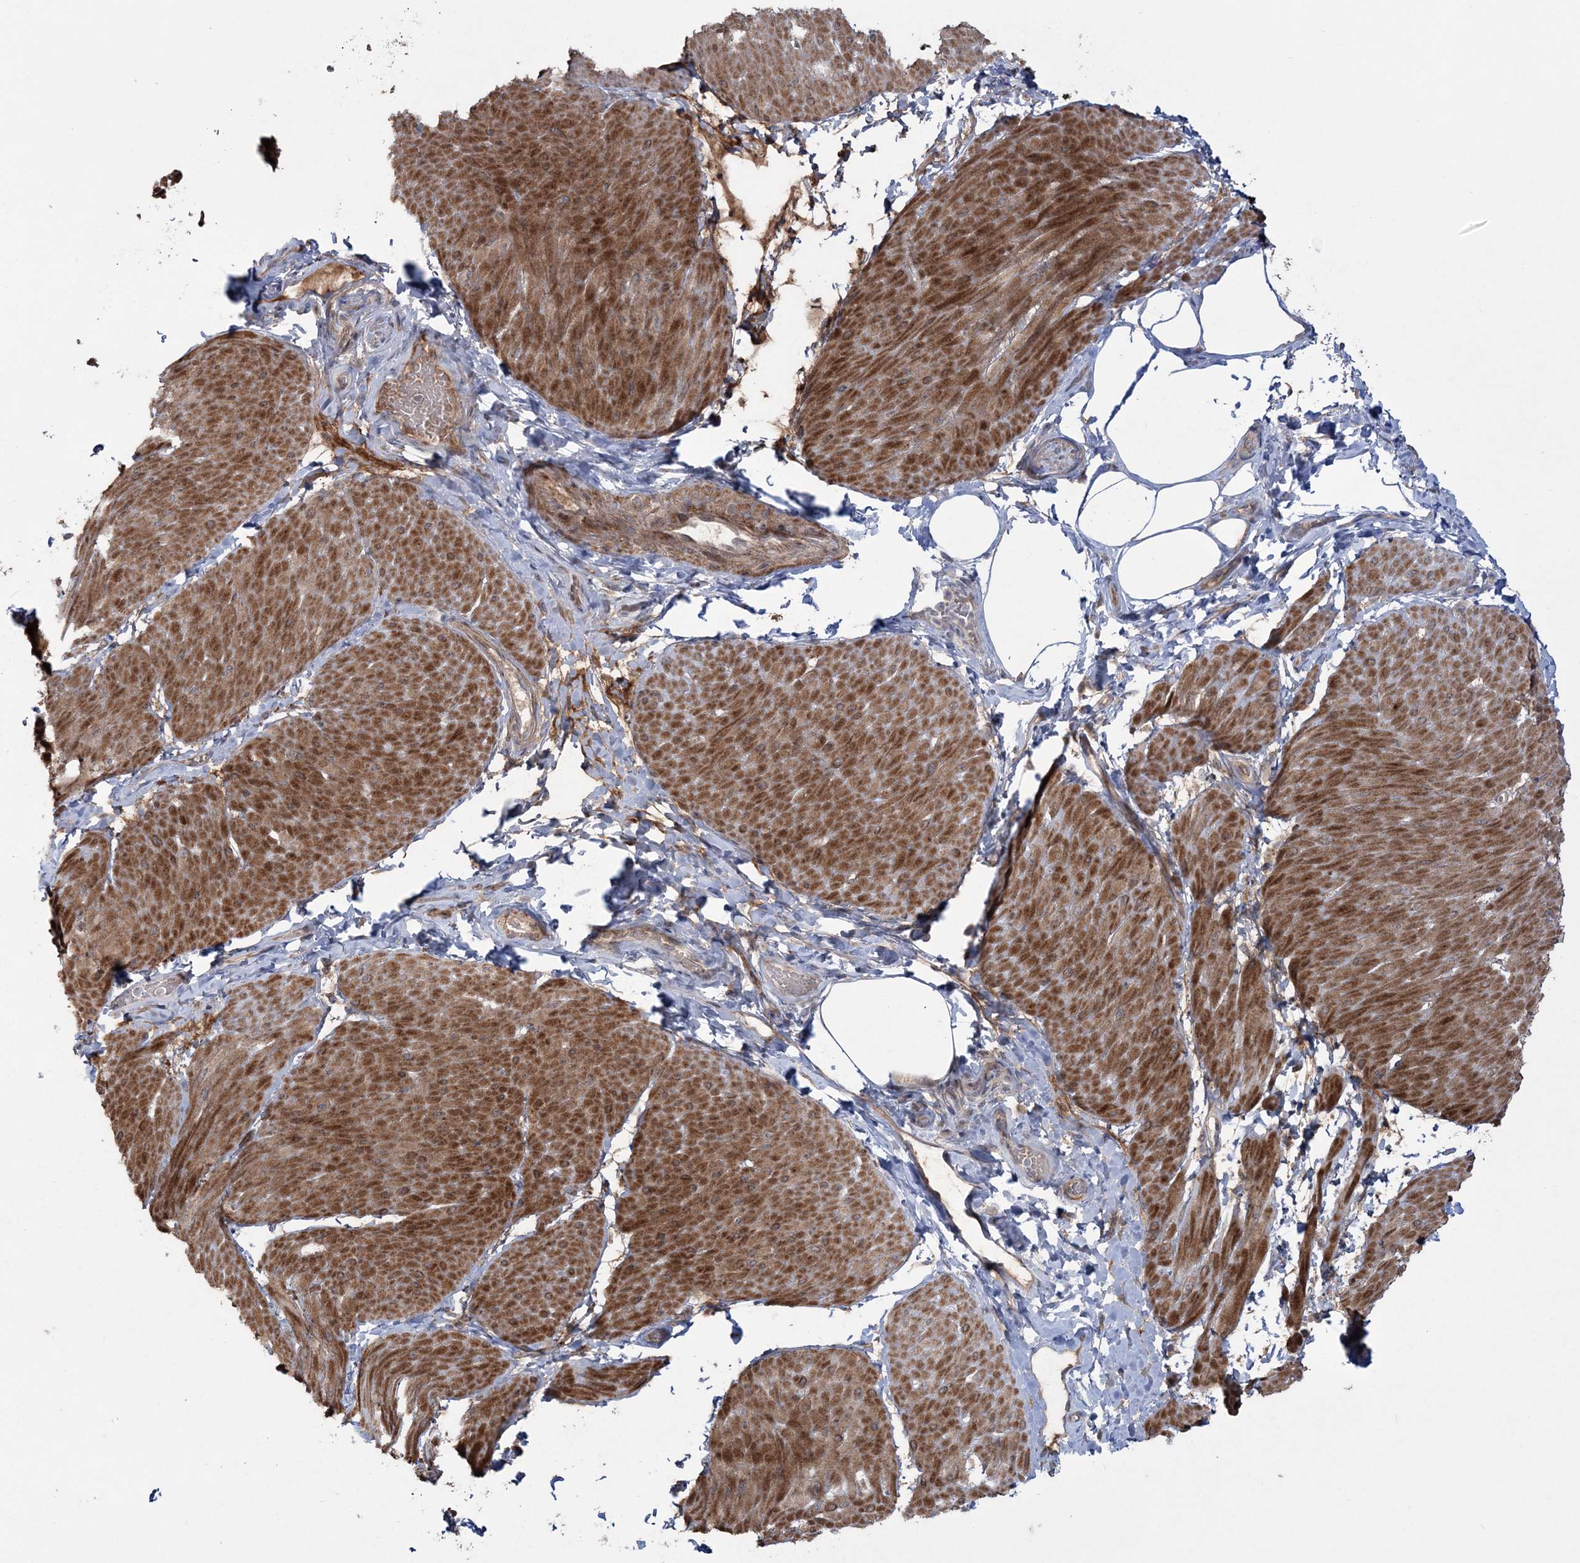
{"staining": {"intensity": "moderate", "quantity": ">75%", "location": "cytoplasmic/membranous"}, "tissue": "smooth muscle", "cell_type": "Smooth muscle cells", "image_type": "normal", "snomed": [{"axis": "morphology", "description": "Urothelial carcinoma, High grade"}, {"axis": "topography", "description": "Urinary bladder"}], "caption": "Smooth muscle cells reveal medium levels of moderate cytoplasmic/membranous expression in approximately >75% of cells in unremarkable smooth muscle. Nuclei are stained in blue.", "gene": "MOCS2", "patient": {"sex": "male", "age": 46}}